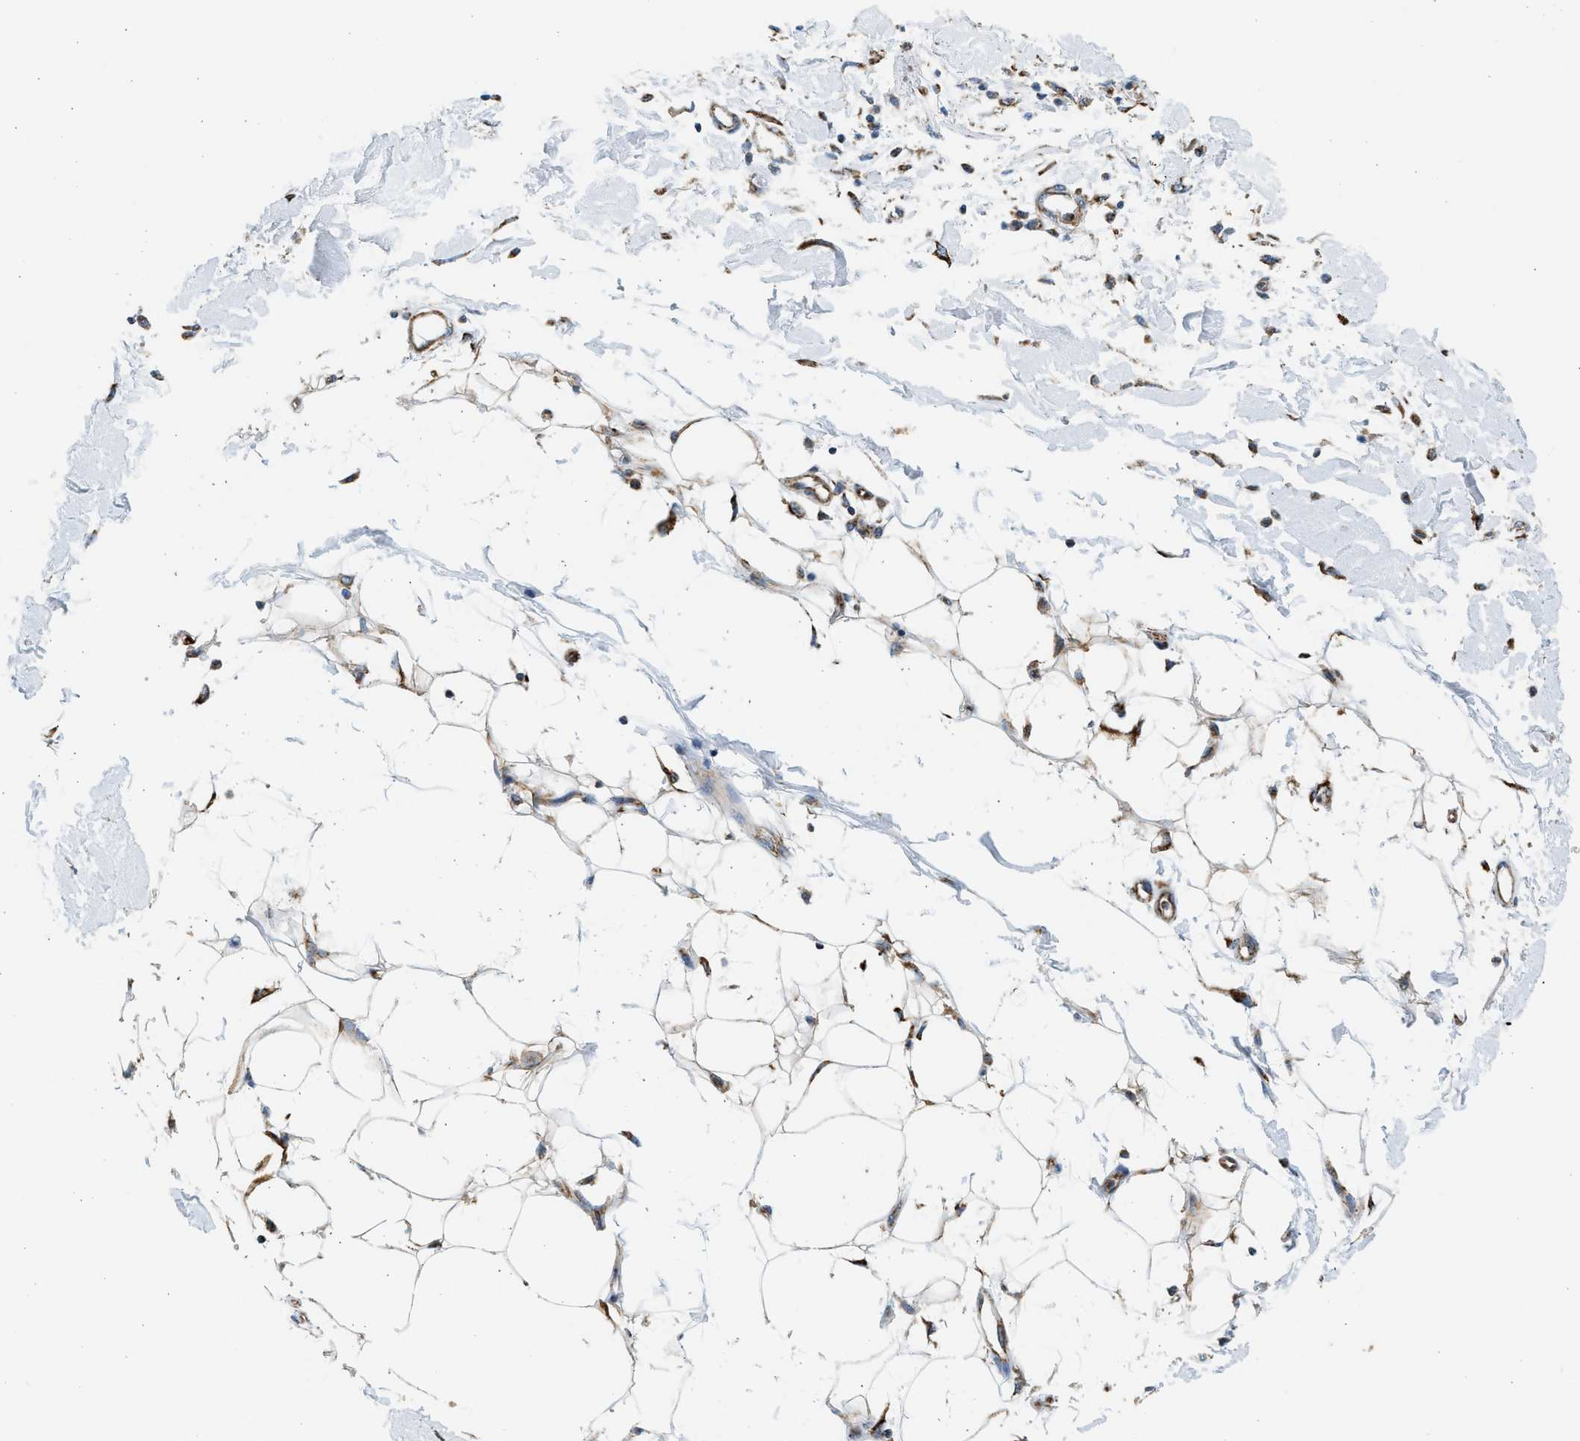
{"staining": {"intensity": "moderate", "quantity": ">75%", "location": "cytoplasmic/membranous"}, "tissue": "adipose tissue", "cell_type": "Adipocytes", "image_type": "normal", "snomed": [{"axis": "morphology", "description": "Normal tissue, NOS"}, {"axis": "morphology", "description": "Squamous cell carcinoma, NOS"}, {"axis": "topography", "description": "Skin"}, {"axis": "topography", "description": "Peripheral nerve tissue"}], "caption": "Moderate cytoplasmic/membranous expression for a protein is seen in about >75% of adipocytes of benign adipose tissue using immunohistochemistry.", "gene": "KCNMB3", "patient": {"sex": "male", "age": 83}}